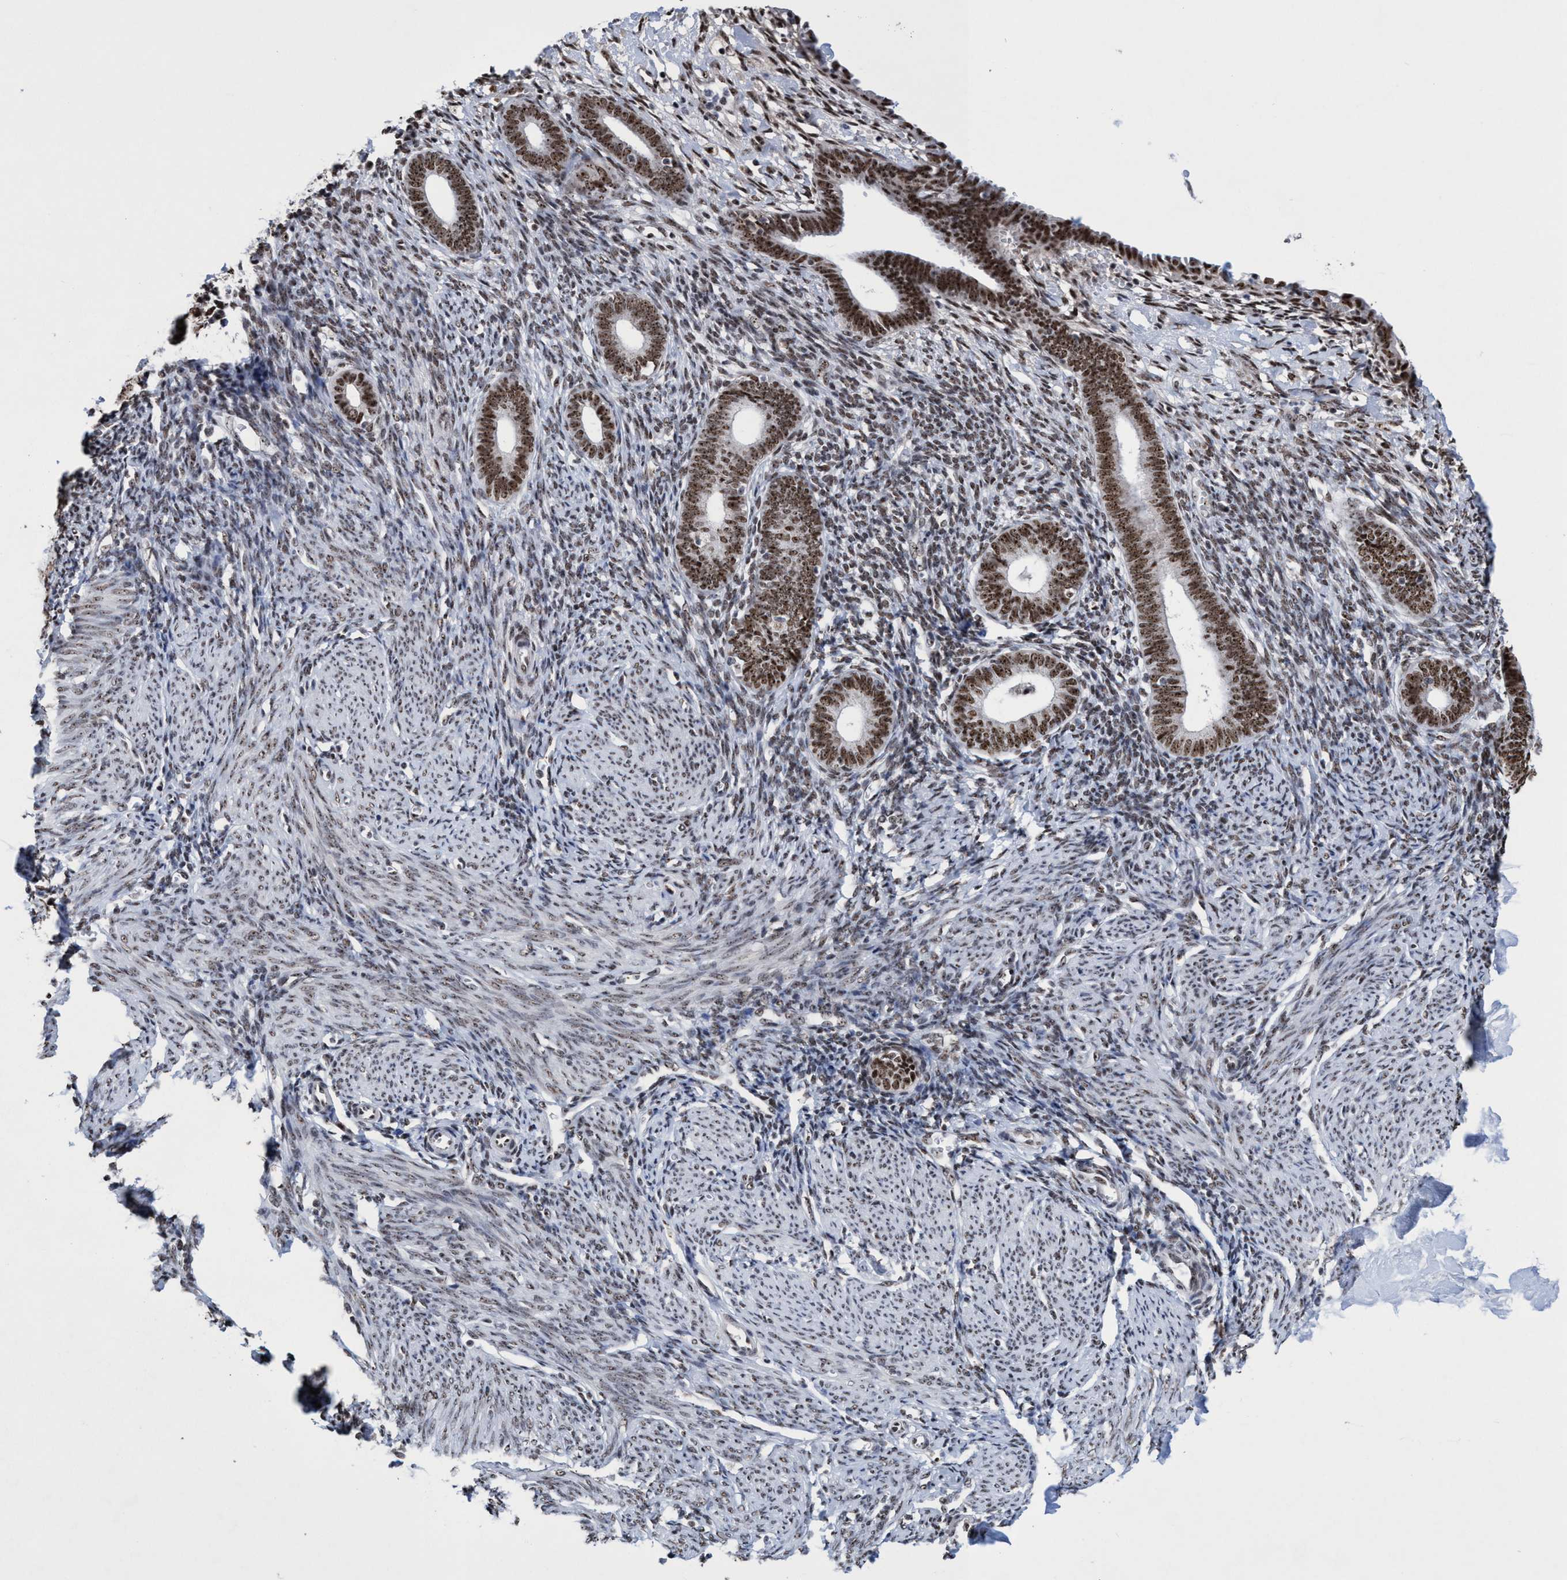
{"staining": {"intensity": "moderate", "quantity": ">75%", "location": "nuclear"}, "tissue": "endometrium", "cell_type": "Cells in endometrial stroma", "image_type": "normal", "snomed": [{"axis": "morphology", "description": "Normal tissue, NOS"}, {"axis": "morphology", "description": "Adenocarcinoma, NOS"}, {"axis": "topography", "description": "Endometrium"}], "caption": "Protein staining demonstrates moderate nuclear positivity in approximately >75% of cells in endometrial stroma in normal endometrium. (DAB (3,3'-diaminobenzidine) = brown stain, brightfield microscopy at high magnification).", "gene": "EFCAB10", "patient": {"sex": "female", "age": 57}}